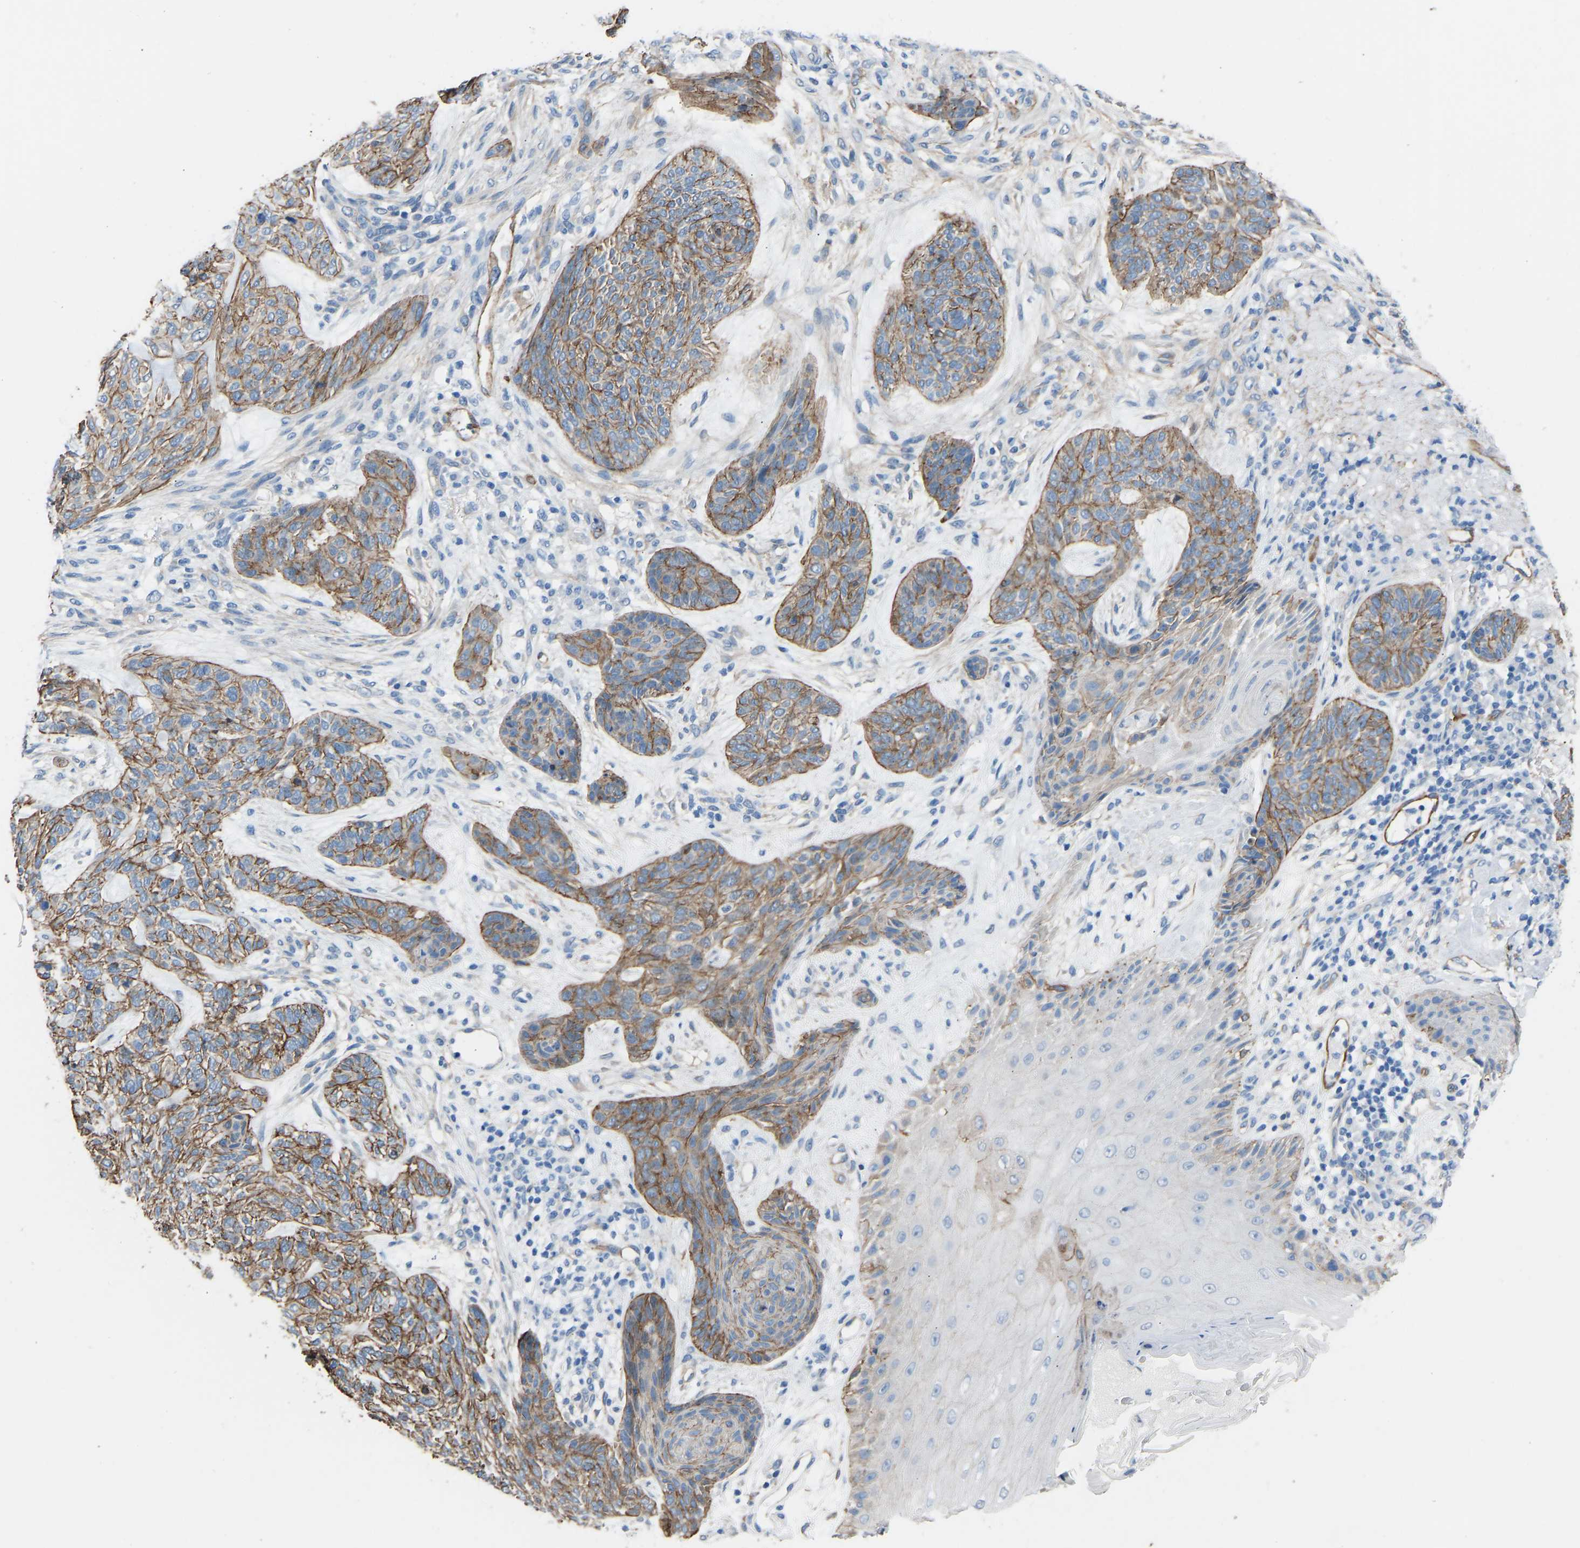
{"staining": {"intensity": "moderate", "quantity": ">75%", "location": "cytoplasmic/membranous"}, "tissue": "skin cancer", "cell_type": "Tumor cells", "image_type": "cancer", "snomed": [{"axis": "morphology", "description": "Basal cell carcinoma"}, {"axis": "topography", "description": "Skin"}], "caption": "High-power microscopy captured an immunohistochemistry micrograph of skin cancer, revealing moderate cytoplasmic/membranous positivity in approximately >75% of tumor cells.", "gene": "MYH10", "patient": {"sex": "male", "age": 55}}